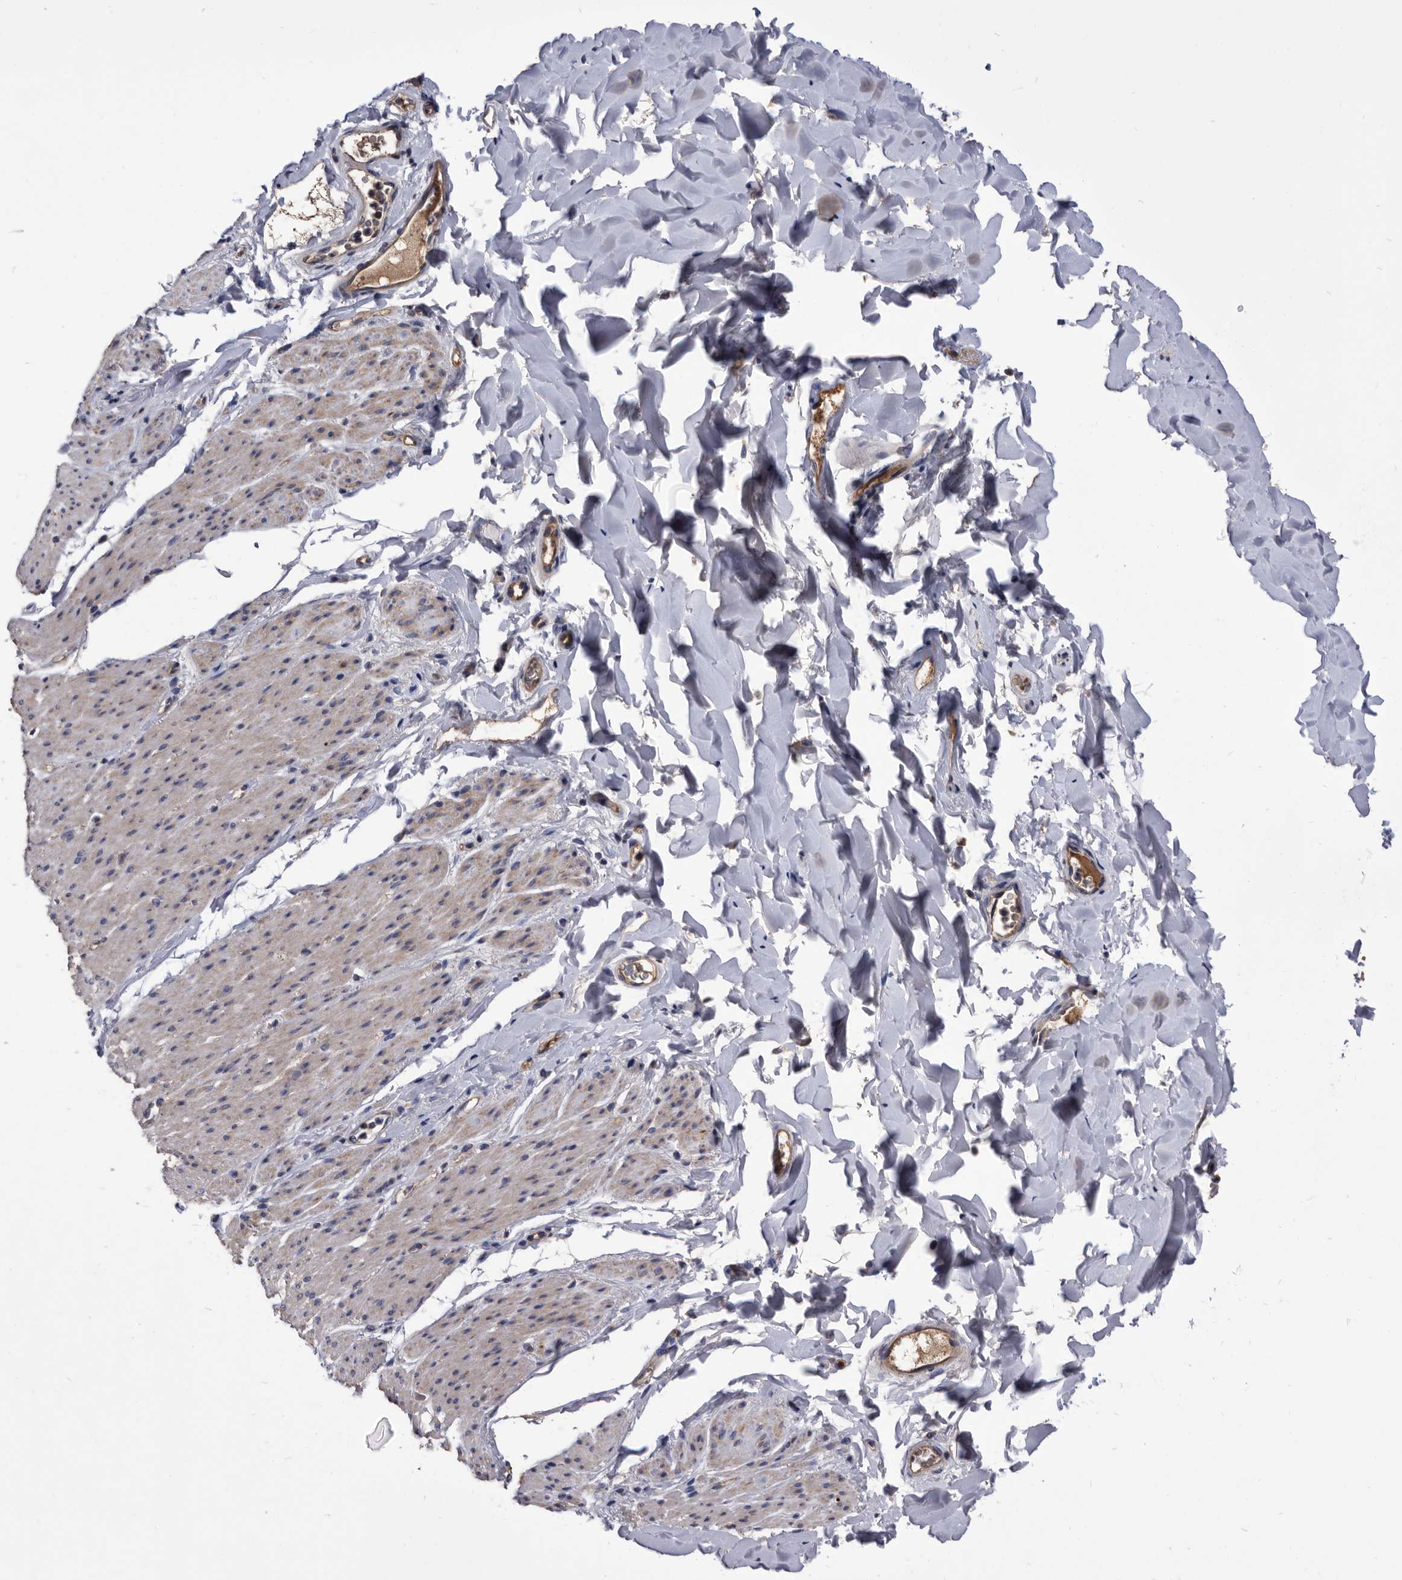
{"staining": {"intensity": "moderate", "quantity": "25%-75%", "location": "cytoplasmic/membranous"}, "tissue": "smooth muscle", "cell_type": "Smooth muscle cells", "image_type": "normal", "snomed": [{"axis": "morphology", "description": "Normal tissue, NOS"}, {"axis": "topography", "description": "Colon"}, {"axis": "topography", "description": "Peripheral nerve tissue"}], "caption": "An immunohistochemistry (IHC) photomicrograph of unremarkable tissue is shown. Protein staining in brown shows moderate cytoplasmic/membranous positivity in smooth muscle within smooth muscle cells.", "gene": "DTNBP1", "patient": {"sex": "female", "age": 61}}